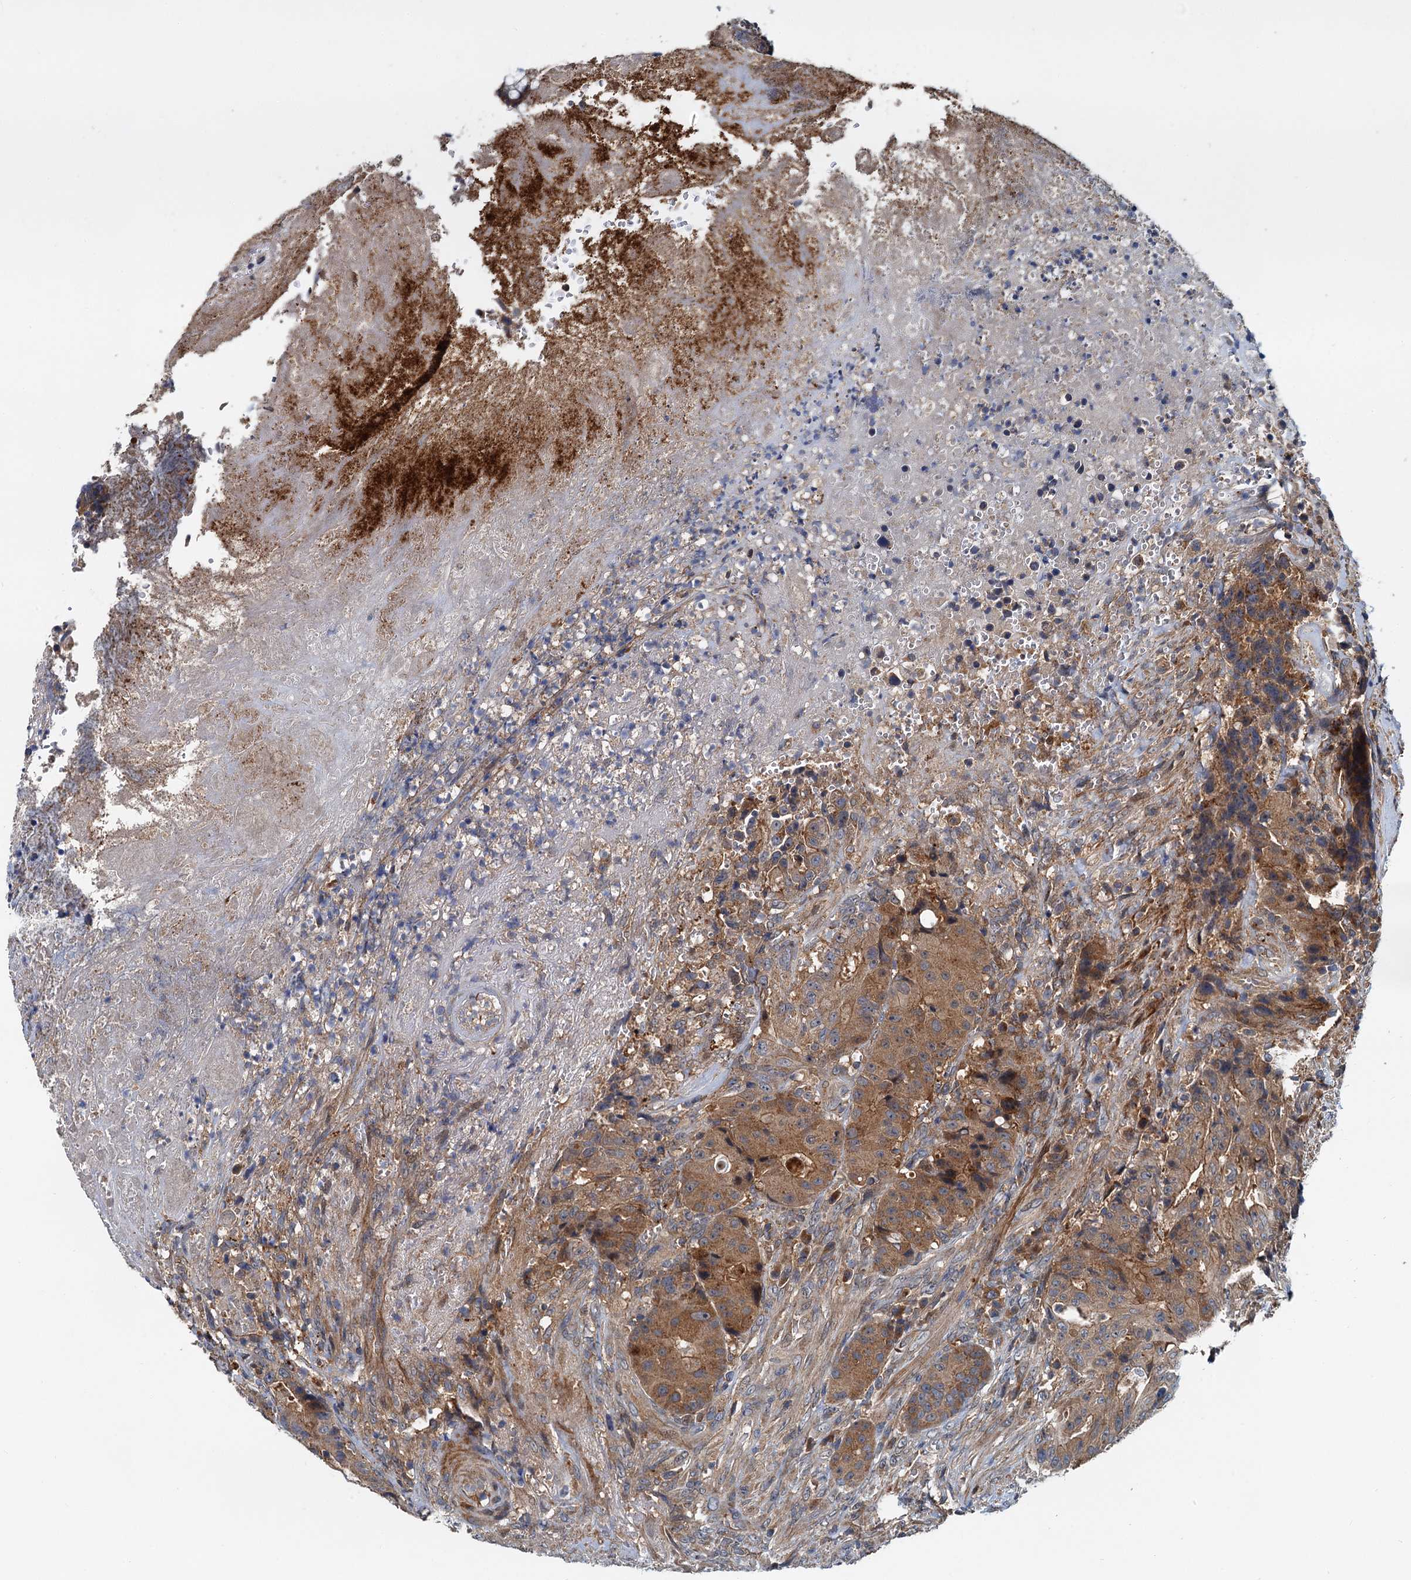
{"staining": {"intensity": "moderate", "quantity": ">75%", "location": "cytoplasmic/membranous"}, "tissue": "colorectal cancer", "cell_type": "Tumor cells", "image_type": "cancer", "snomed": [{"axis": "morphology", "description": "Adenocarcinoma, NOS"}, {"axis": "topography", "description": "Rectum"}], "caption": "This is an image of IHC staining of adenocarcinoma (colorectal), which shows moderate staining in the cytoplasmic/membranous of tumor cells.", "gene": "EFL1", "patient": {"sex": "male", "age": 69}}